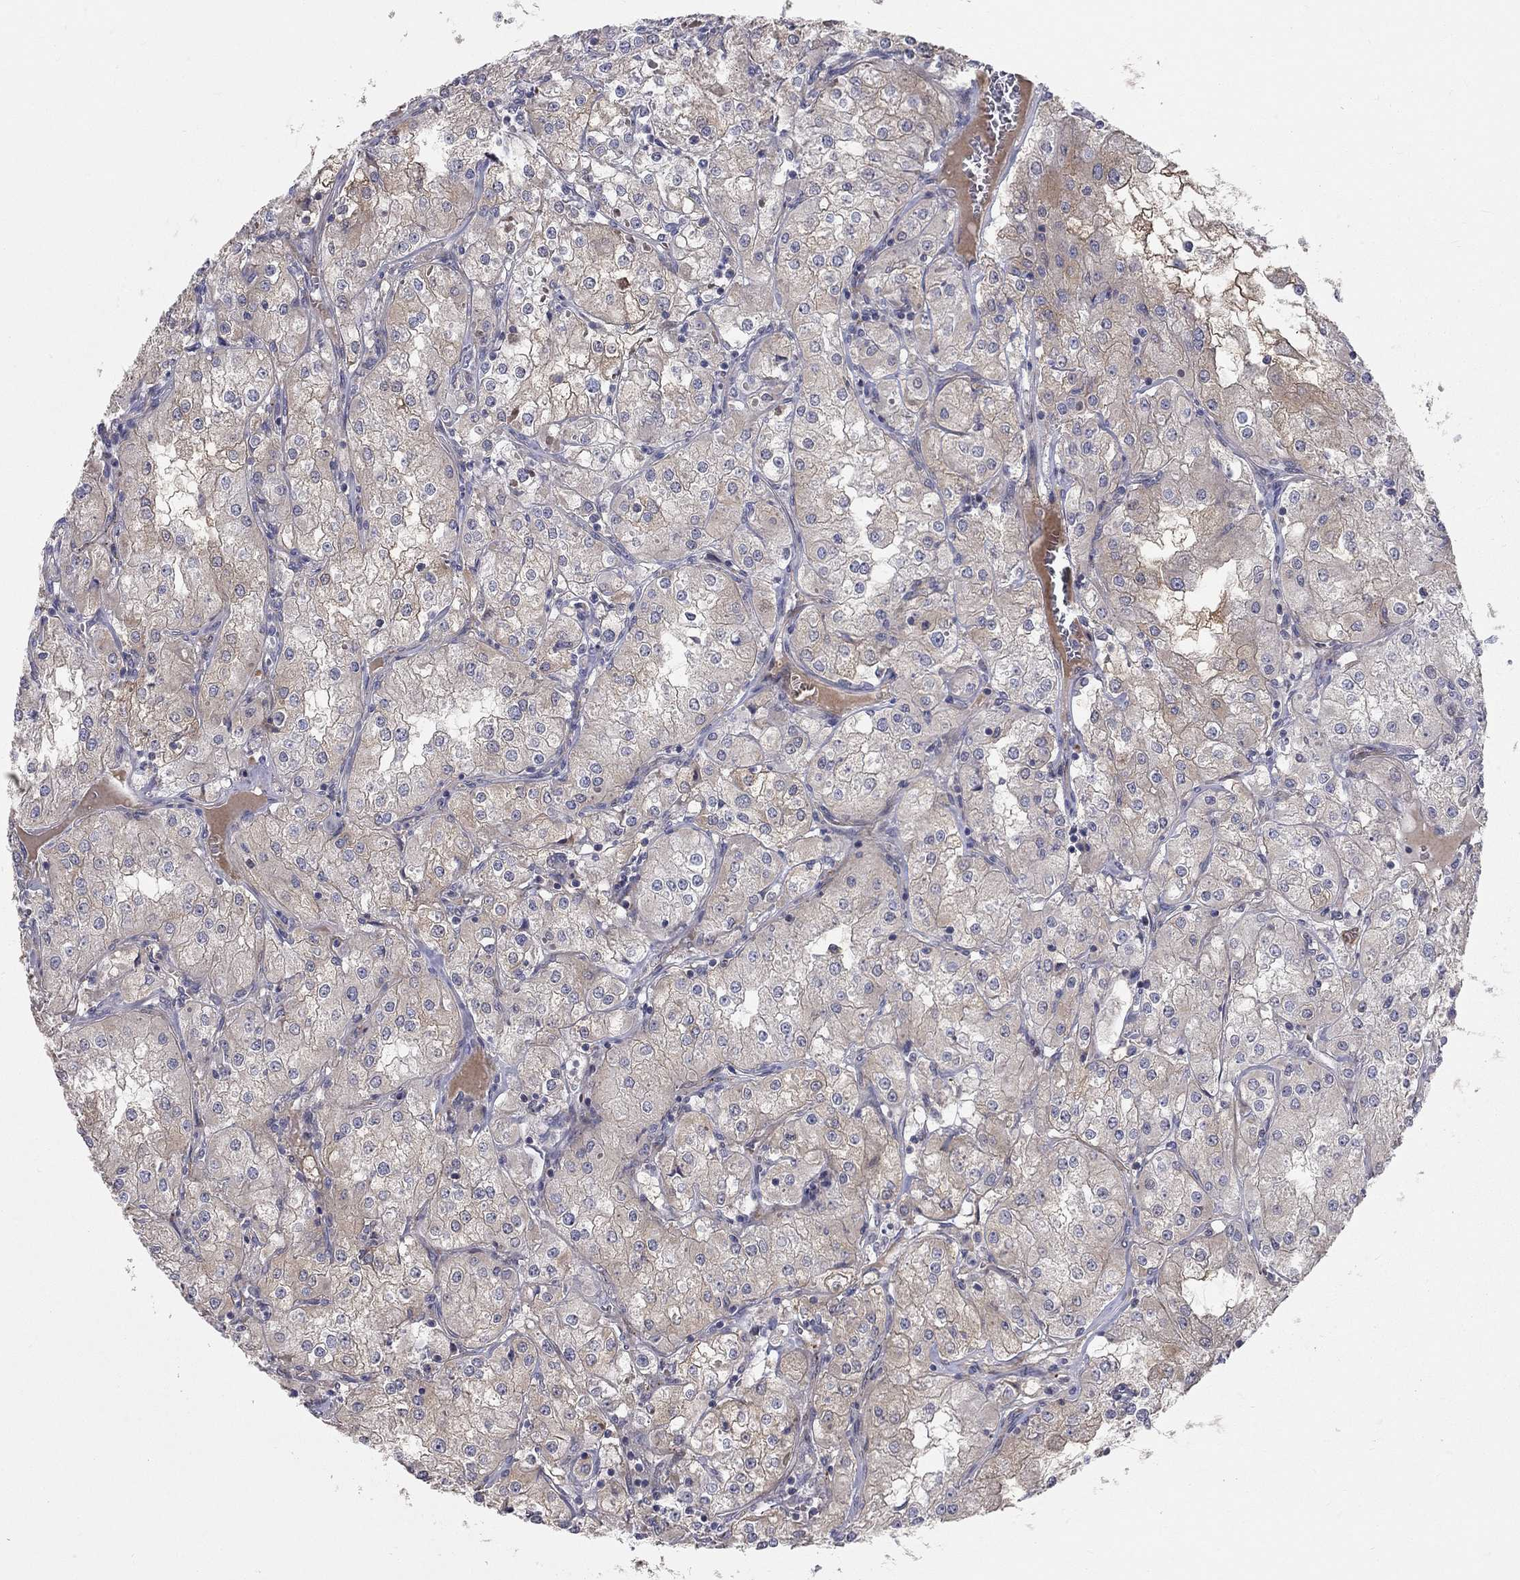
{"staining": {"intensity": "weak", "quantity": "<25%", "location": "cytoplasmic/membranous"}, "tissue": "renal cancer", "cell_type": "Tumor cells", "image_type": "cancer", "snomed": [{"axis": "morphology", "description": "Adenocarcinoma, NOS"}, {"axis": "topography", "description": "Kidney"}], "caption": "Immunohistochemistry of human adenocarcinoma (renal) shows no expression in tumor cells.", "gene": "KANSL1L", "patient": {"sex": "male", "age": 77}}